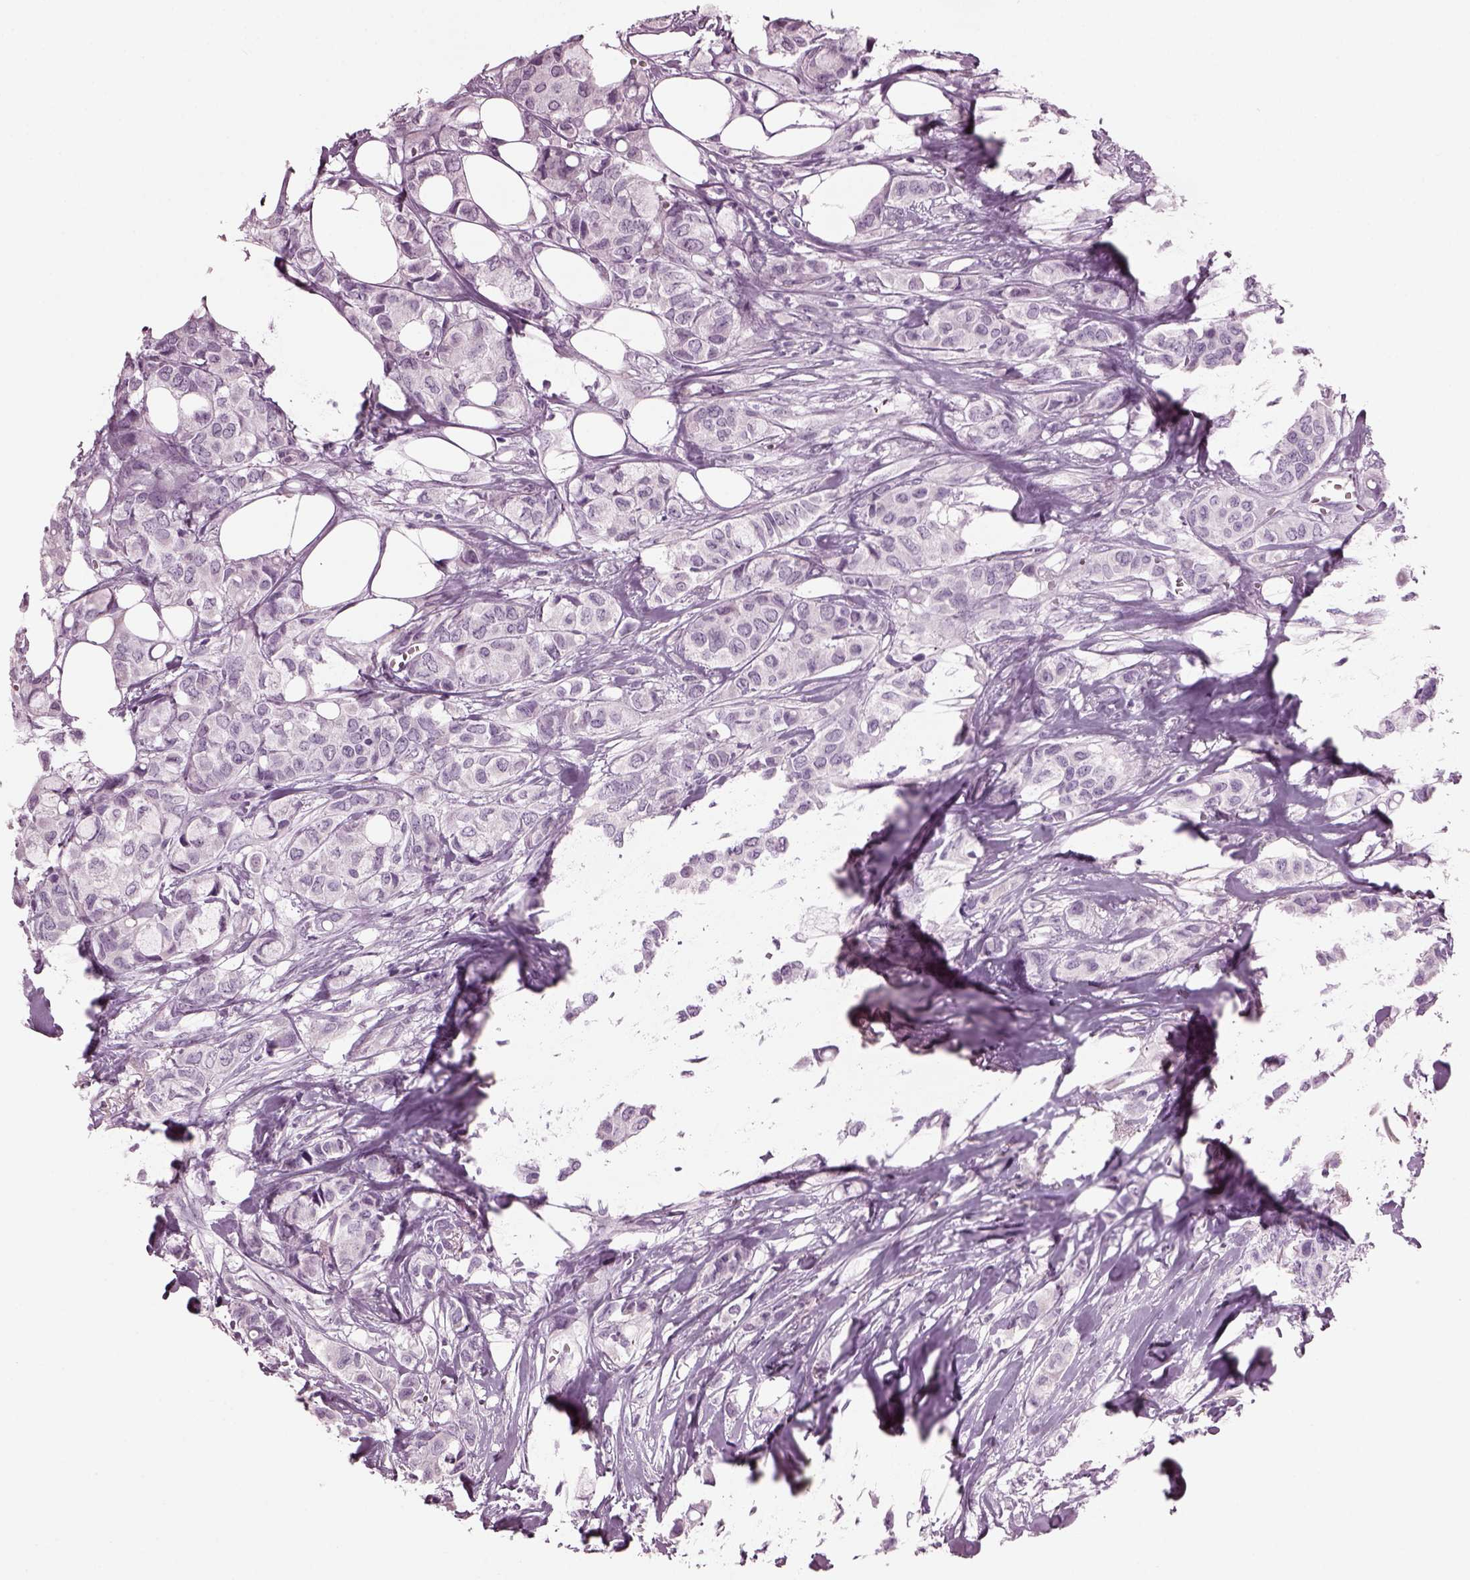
{"staining": {"intensity": "negative", "quantity": "none", "location": "none"}, "tissue": "breast cancer", "cell_type": "Tumor cells", "image_type": "cancer", "snomed": [{"axis": "morphology", "description": "Duct carcinoma"}, {"axis": "topography", "description": "Breast"}], "caption": "High power microscopy micrograph of an immunohistochemistry micrograph of breast cancer, revealing no significant positivity in tumor cells.", "gene": "DPYSL5", "patient": {"sex": "female", "age": 85}}